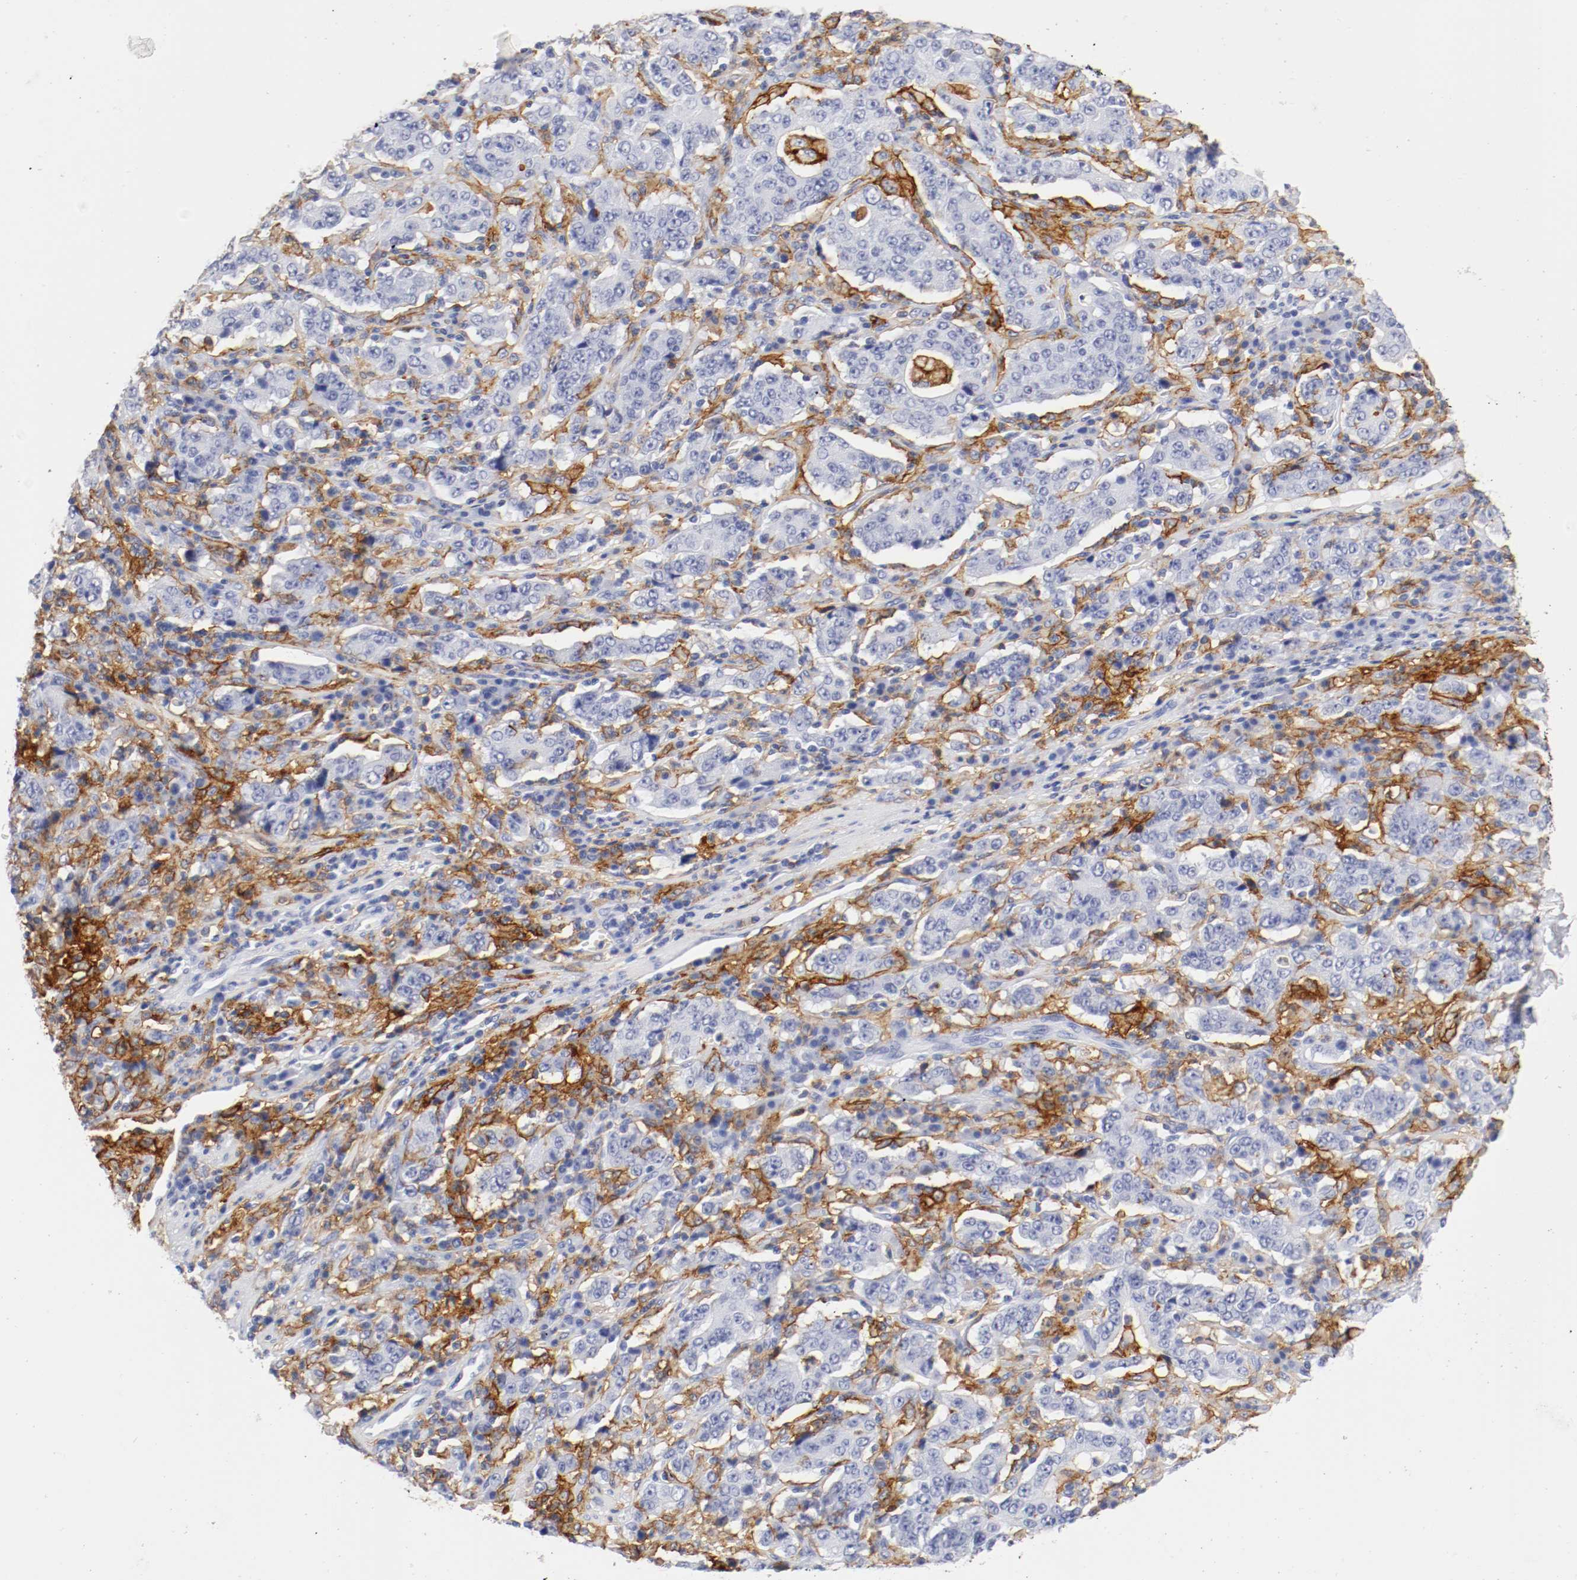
{"staining": {"intensity": "negative", "quantity": "none", "location": "none"}, "tissue": "stomach cancer", "cell_type": "Tumor cells", "image_type": "cancer", "snomed": [{"axis": "morphology", "description": "Normal tissue, NOS"}, {"axis": "morphology", "description": "Adenocarcinoma, NOS"}, {"axis": "topography", "description": "Stomach, upper"}, {"axis": "topography", "description": "Stomach"}], "caption": "Immunohistochemistry (IHC) of human adenocarcinoma (stomach) exhibits no positivity in tumor cells.", "gene": "ITGAX", "patient": {"sex": "male", "age": 59}}